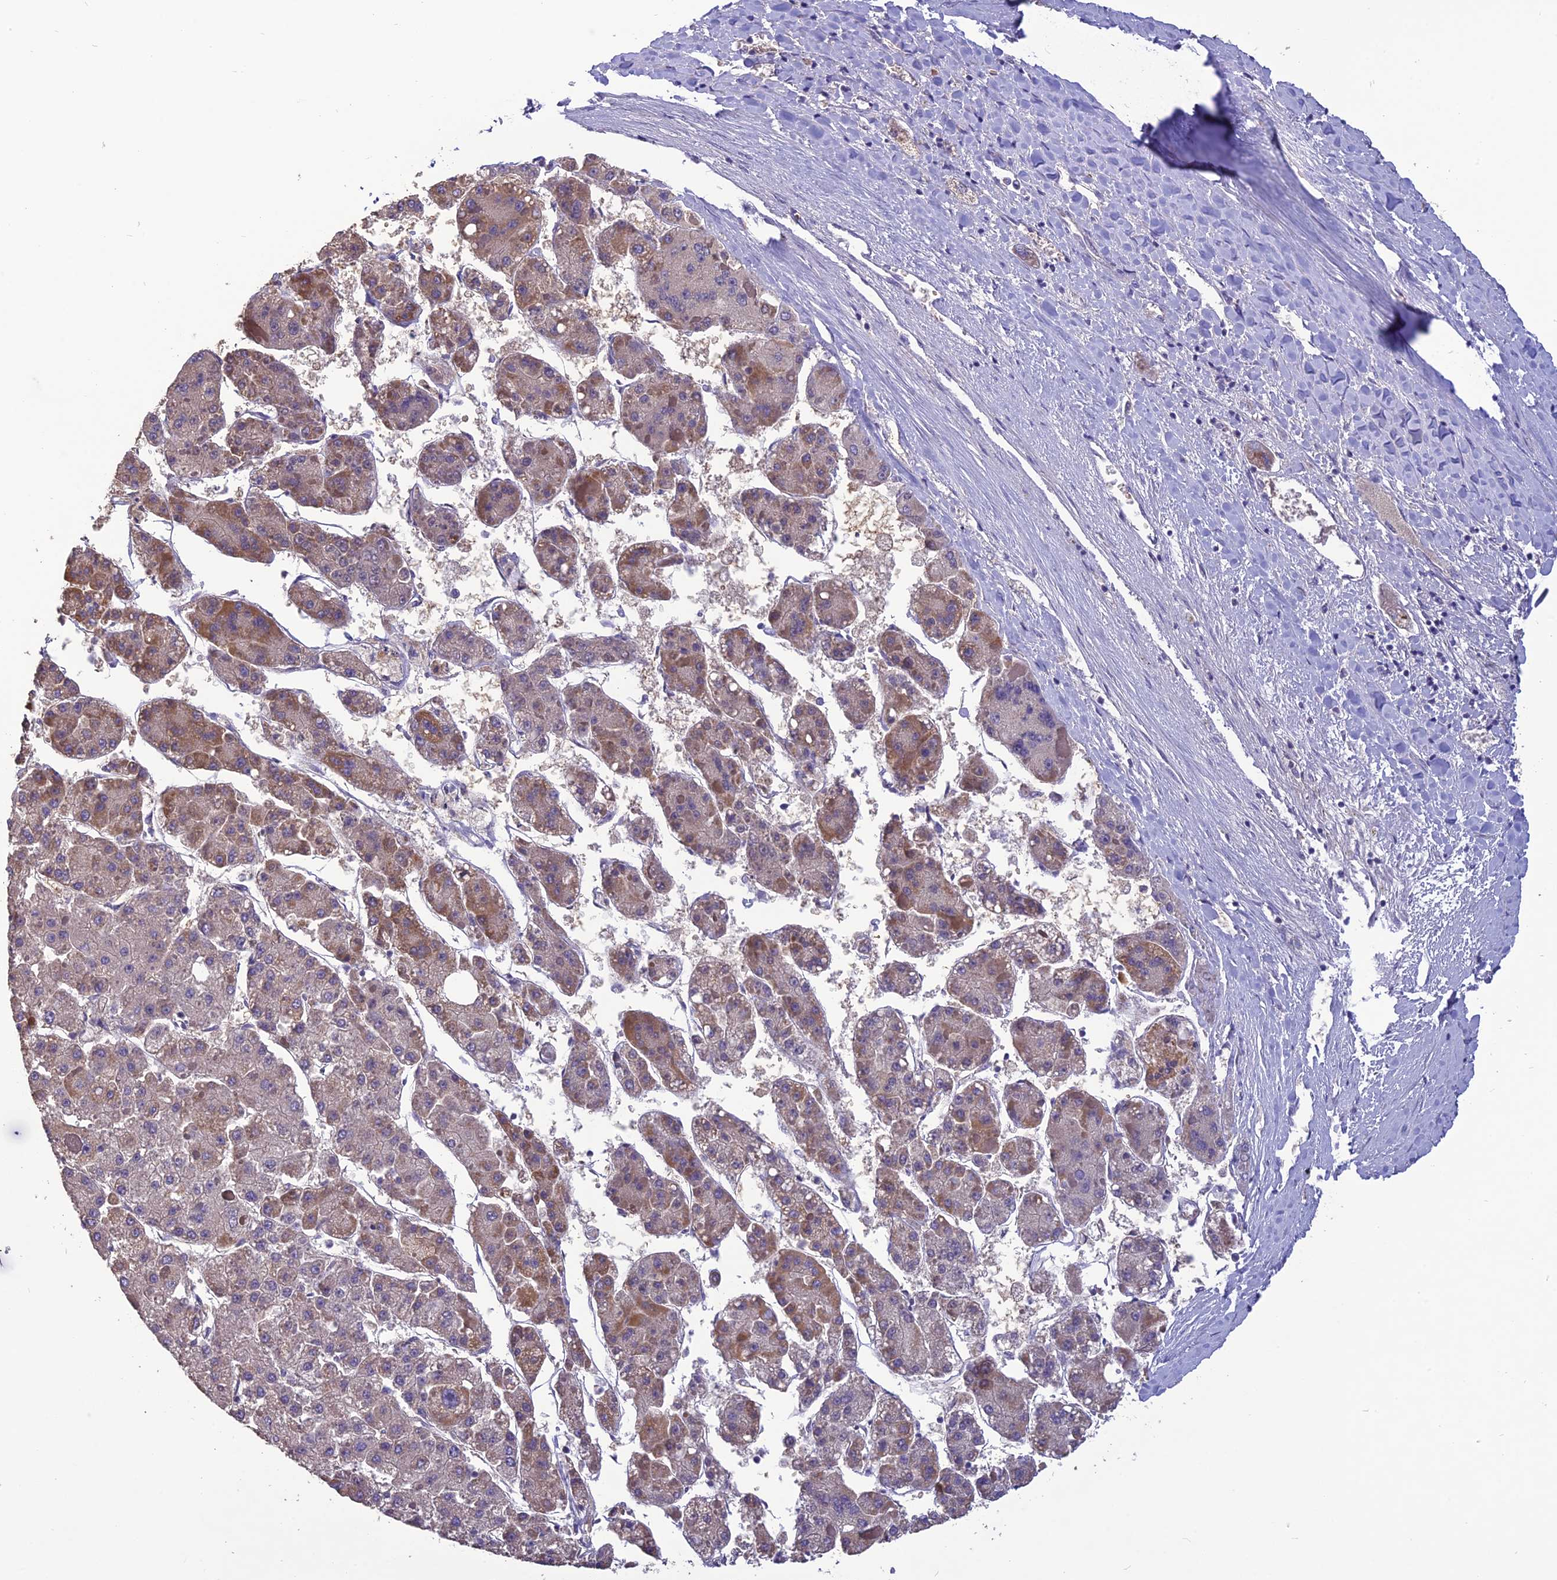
{"staining": {"intensity": "weak", "quantity": "25%-75%", "location": "cytoplasmic/membranous"}, "tissue": "liver cancer", "cell_type": "Tumor cells", "image_type": "cancer", "snomed": [{"axis": "morphology", "description": "Carcinoma, Hepatocellular, NOS"}, {"axis": "topography", "description": "Liver"}], "caption": "A histopathology image of liver cancer stained for a protein shows weak cytoplasmic/membranous brown staining in tumor cells.", "gene": "PSMF1", "patient": {"sex": "female", "age": 73}}